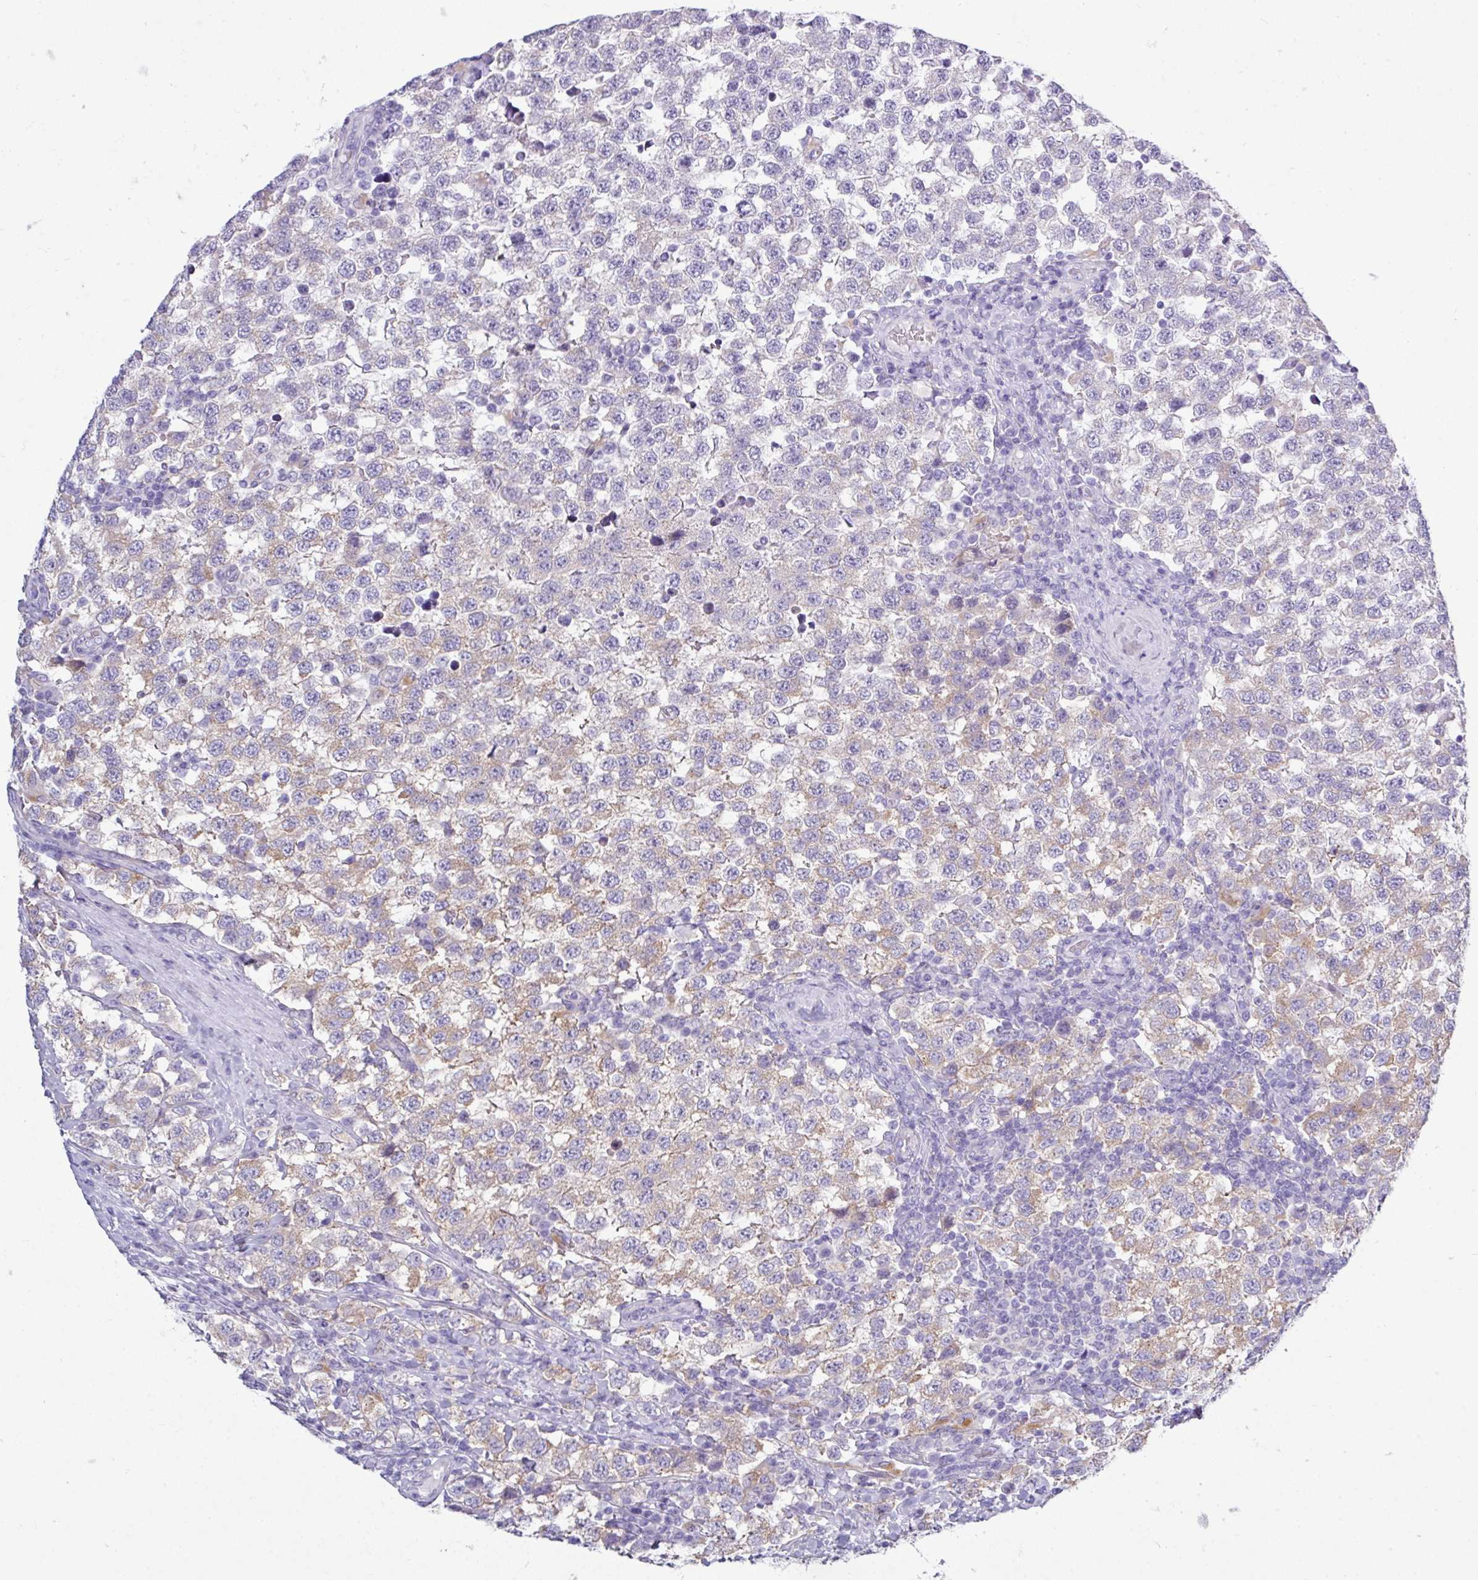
{"staining": {"intensity": "weak", "quantity": "25%-75%", "location": "cytoplasmic/membranous"}, "tissue": "testis cancer", "cell_type": "Tumor cells", "image_type": "cancer", "snomed": [{"axis": "morphology", "description": "Seminoma, NOS"}, {"axis": "topography", "description": "Testis"}], "caption": "About 25%-75% of tumor cells in testis seminoma display weak cytoplasmic/membranous protein expression as visualized by brown immunohistochemical staining.", "gene": "ABCC5", "patient": {"sex": "male", "age": 34}}